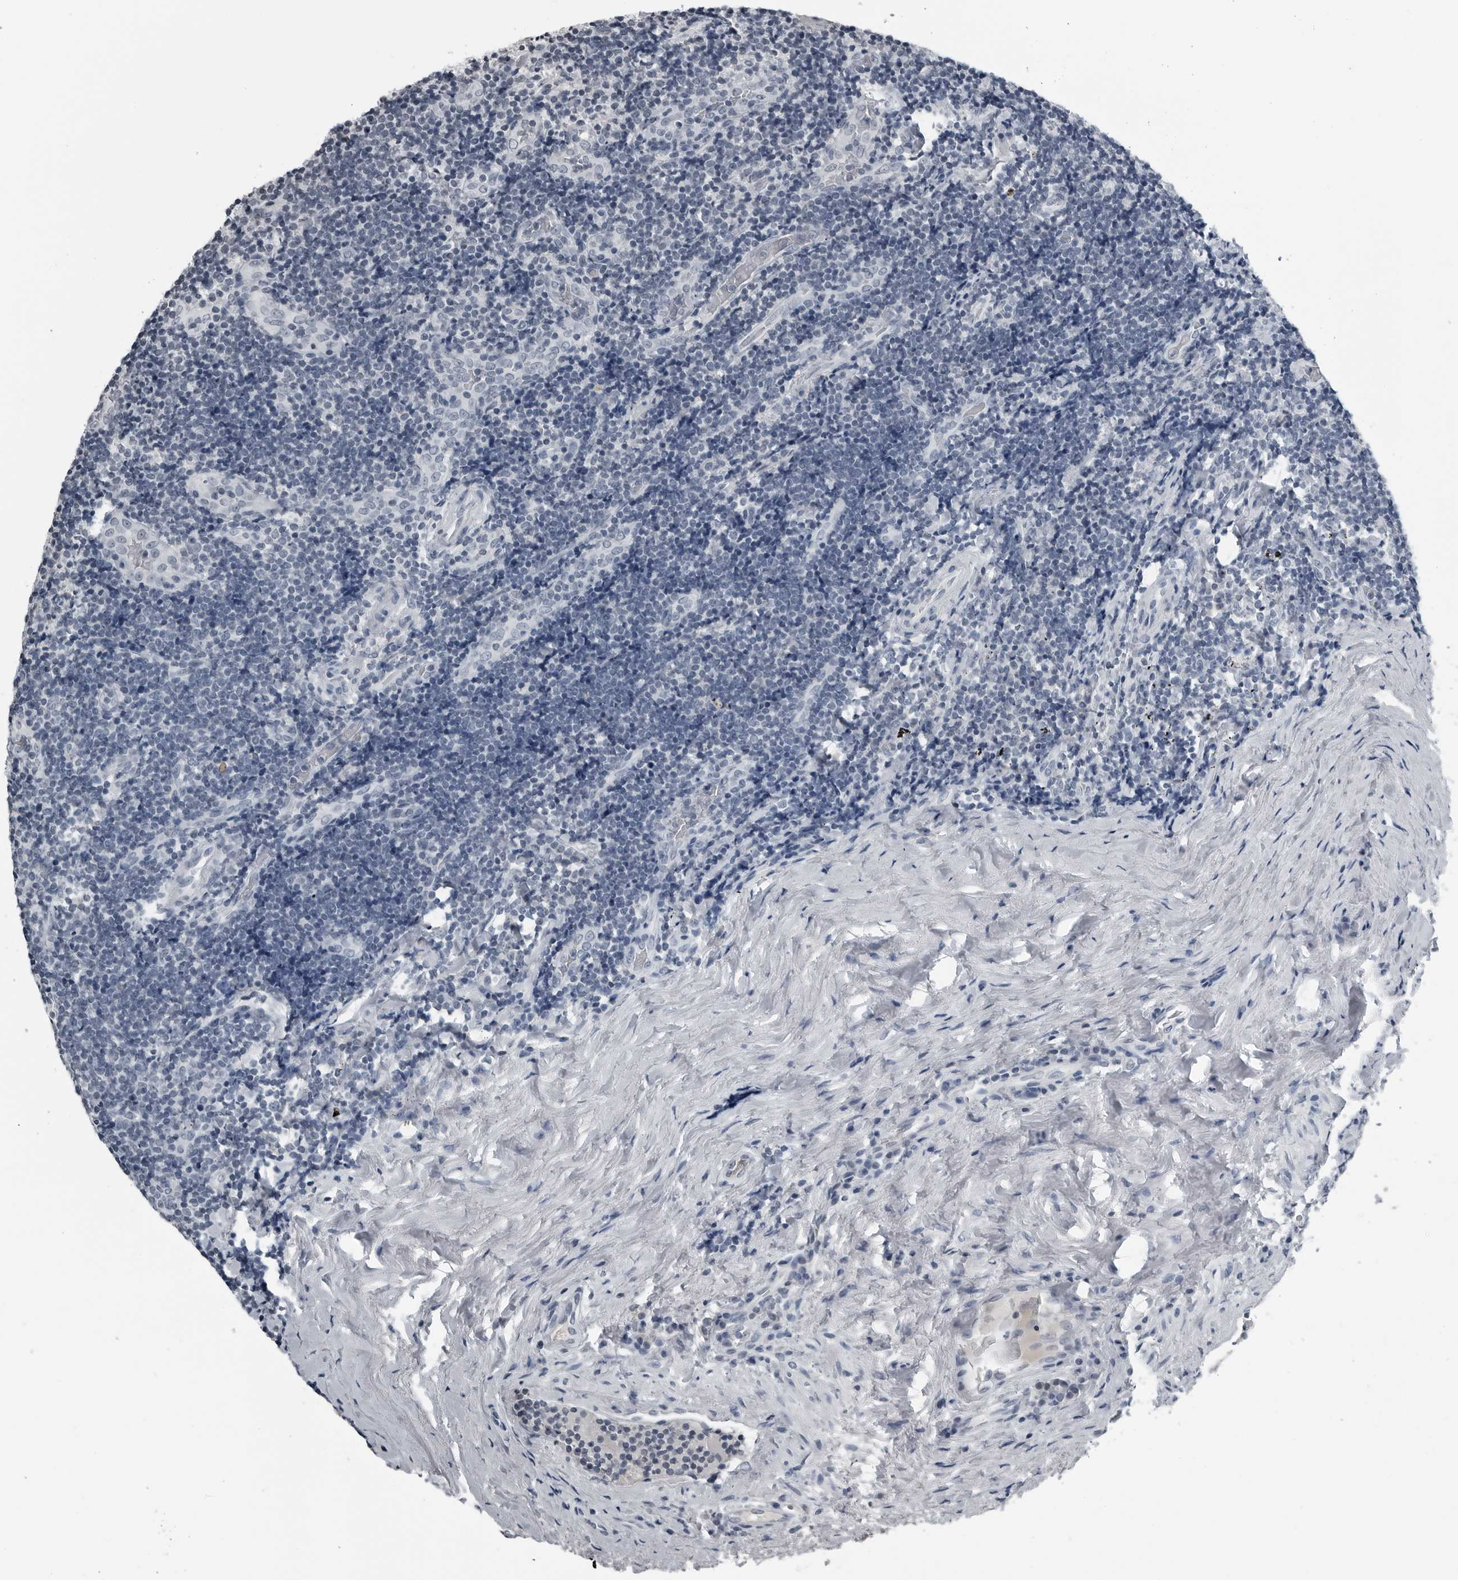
{"staining": {"intensity": "negative", "quantity": "none", "location": "none"}, "tissue": "lymphoma", "cell_type": "Tumor cells", "image_type": "cancer", "snomed": [{"axis": "morphology", "description": "Malignant lymphoma, non-Hodgkin's type, High grade"}, {"axis": "topography", "description": "Tonsil"}], "caption": "An image of malignant lymphoma, non-Hodgkin's type (high-grade) stained for a protein exhibits no brown staining in tumor cells.", "gene": "SPINK1", "patient": {"sex": "female", "age": 36}}